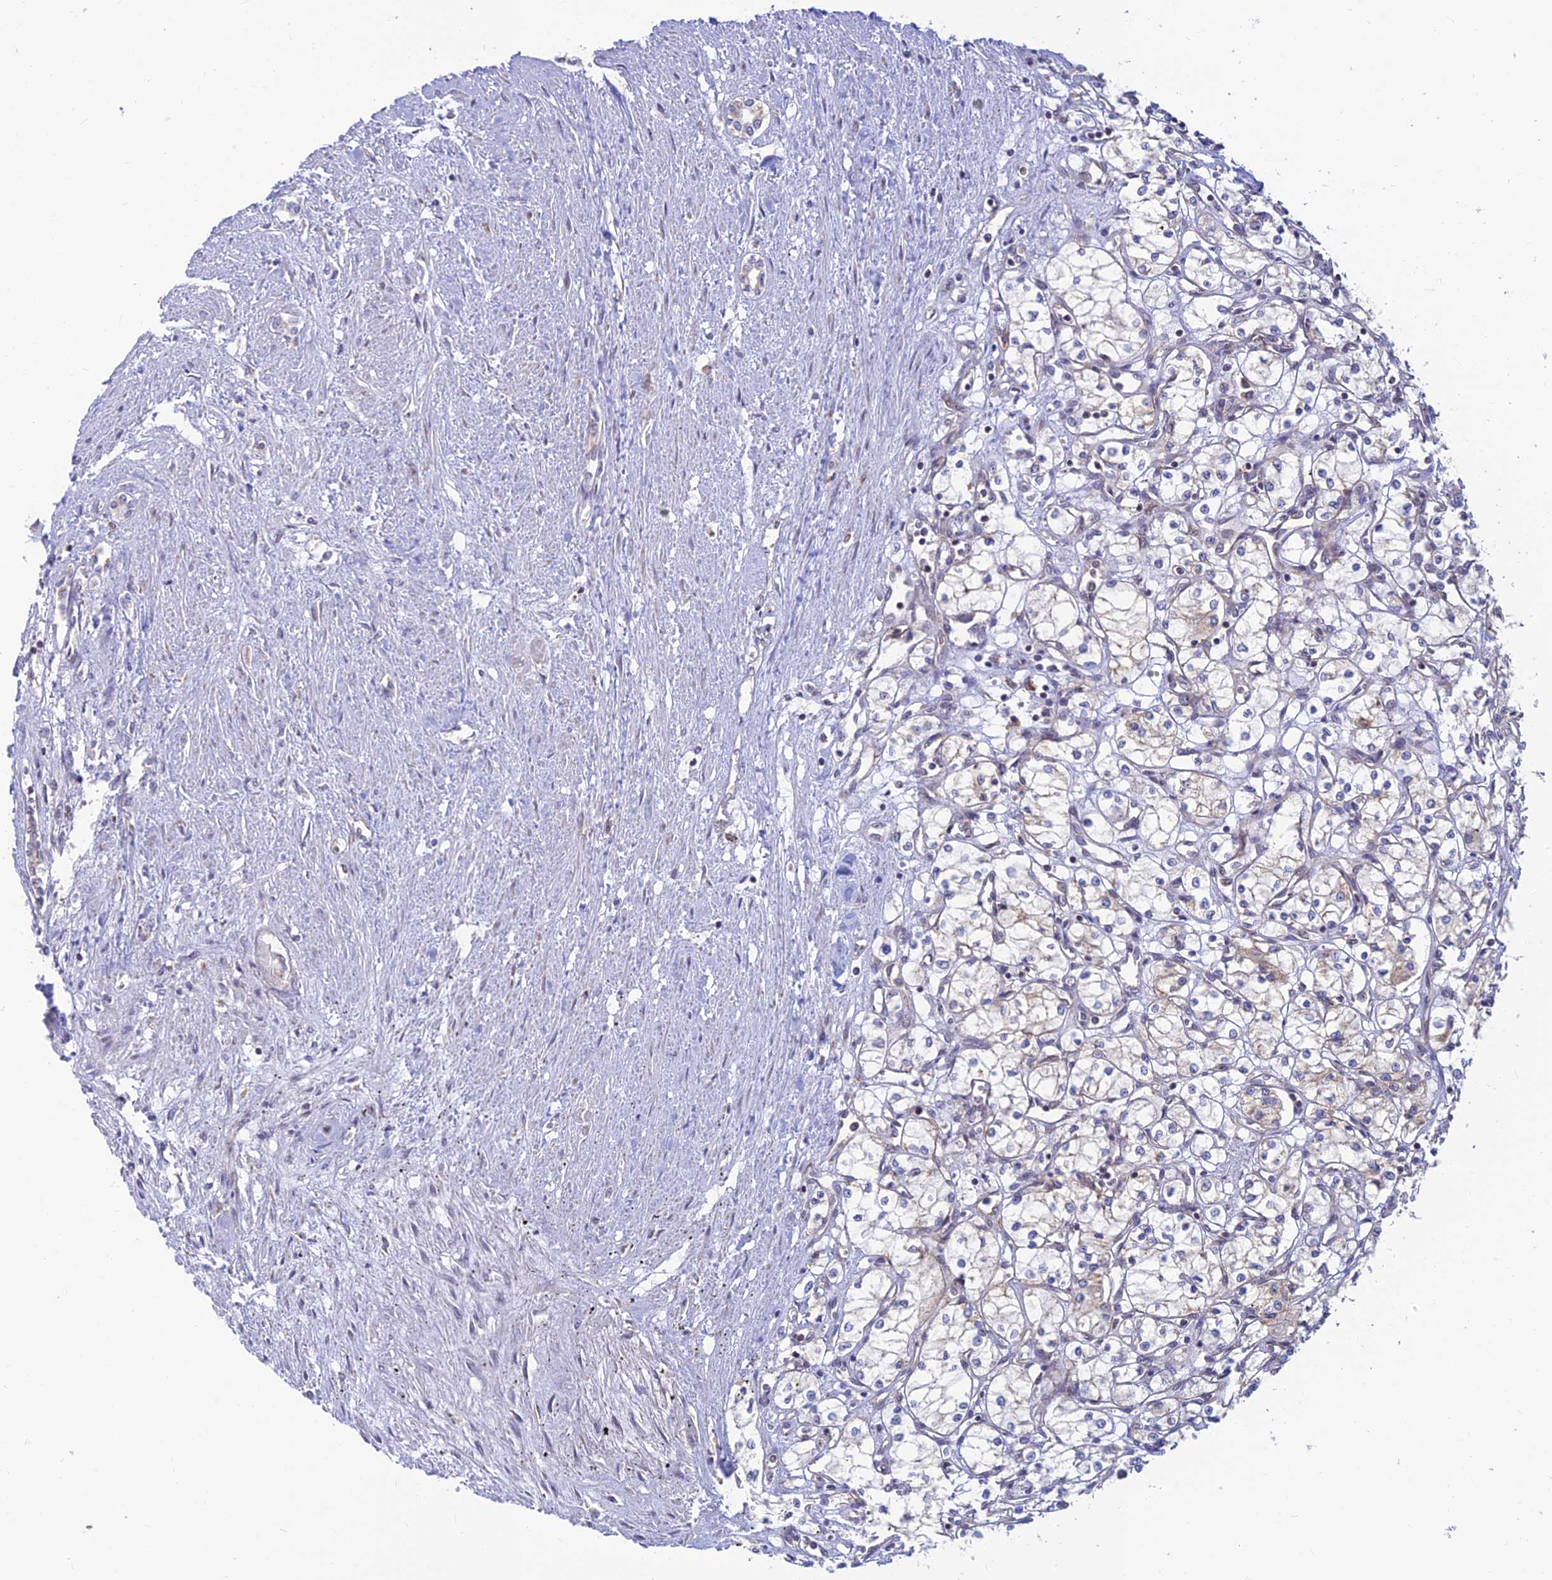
{"staining": {"intensity": "negative", "quantity": "none", "location": "none"}, "tissue": "renal cancer", "cell_type": "Tumor cells", "image_type": "cancer", "snomed": [{"axis": "morphology", "description": "Adenocarcinoma, NOS"}, {"axis": "topography", "description": "Kidney"}], "caption": "Immunohistochemistry image of renal adenocarcinoma stained for a protein (brown), which displays no expression in tumor cells.", "gene": "LYSMD2", "patient": {"sex": "male", "age": 59}}